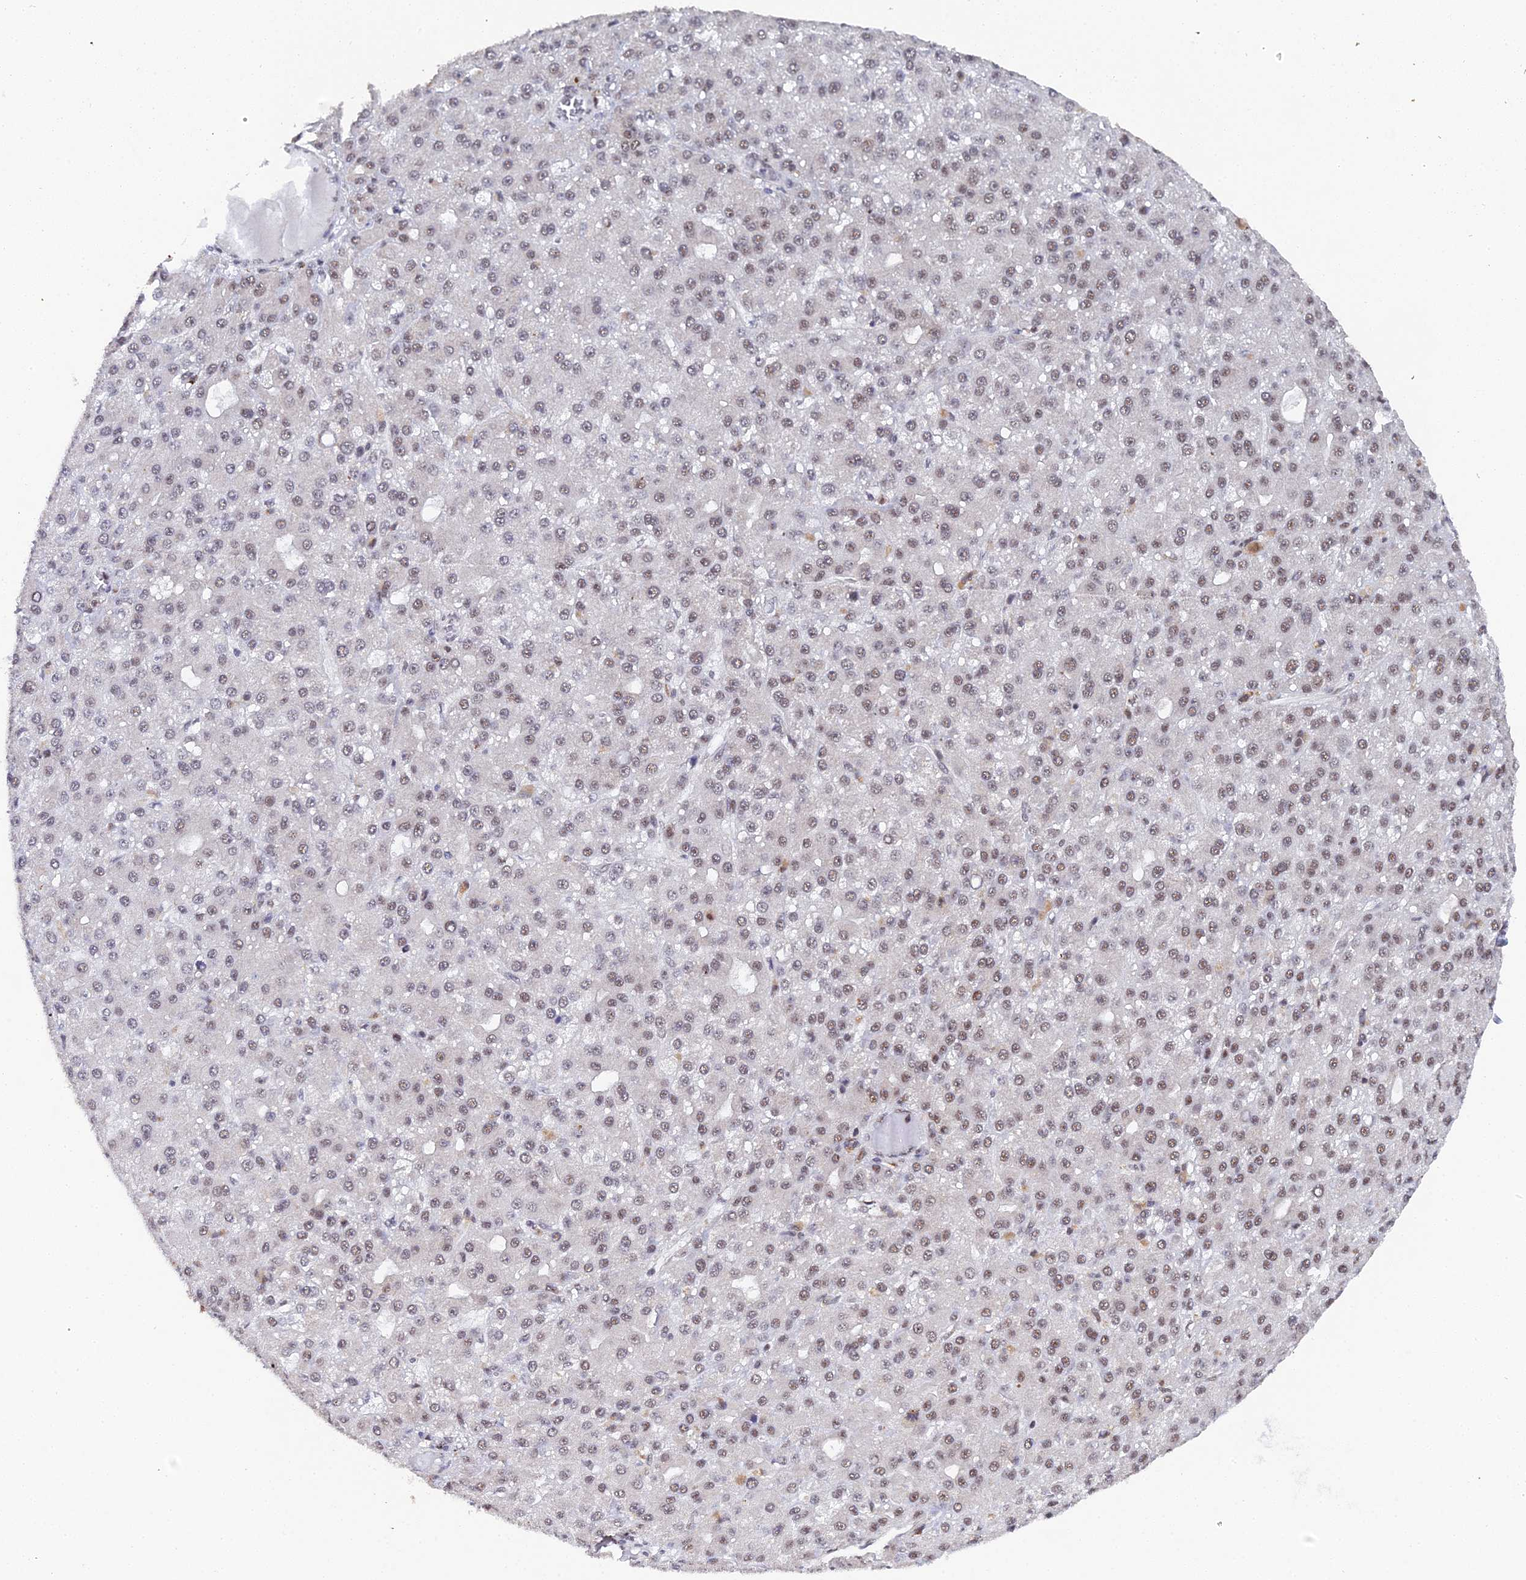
{"staining": {"intensity": "weak", "quantity": ">75%", "location": "nuclear"}, "tissue": "liver cancer", "cell_type": "Tumor cells", "image_type": "cancer", "snomed": [{"axis": "morphology", "description": "Carcinoma, Hepatocellular, NOS"}, {"axis": "topography", "description": "Liver"}], "caption": "Protein expression analysis of liver cancer demonstrates weak nuclear staining in approximately >75% of tumor cells.", "gene": "MAGOHB", "patient": {"sex": "male", "age": 67}}